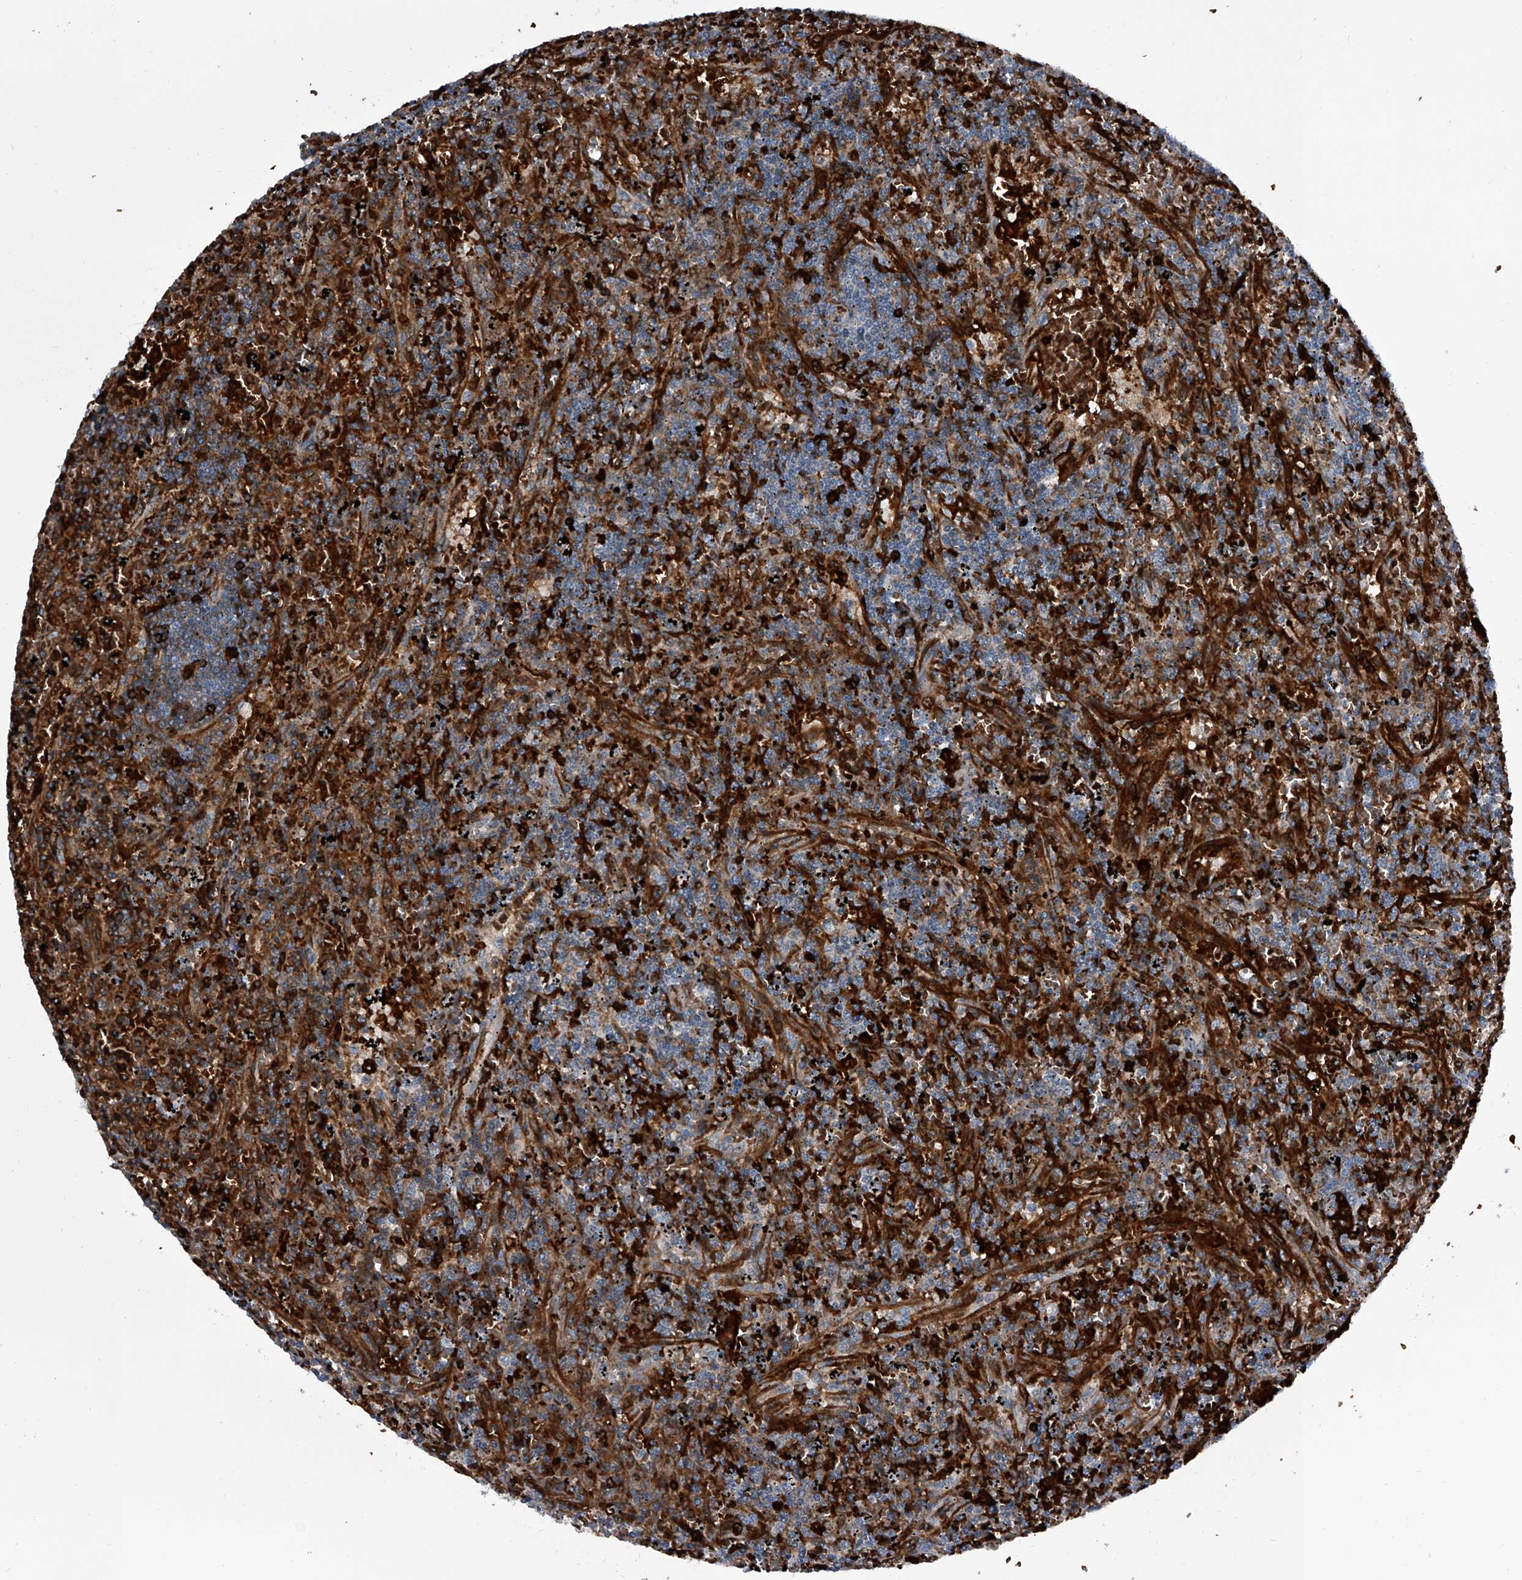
{"staining": {"intensity": "moderate", "quantity": "<25%", "location": "cytoplasmic/membranous"}, "tissue": "lymphoma", "cell_type": "Tumor cells", "image_type": "cancer", "snomed": [{"axis": "morphology", "description": "Malignant lymphoma, non-Hodgkin's type, Low grade"}, {"axis": "topography", "description": "Spleen"}], "caption": "Malignant lymphoma, non-Hodgkin's type (low-grade) stained with DAB immunohistochemistry (IHC) shows low levels of moderate cytoplasmic/membranous expression in about <25% of tumor cells.", "gene": "CEP85L", "patient": {"sex": "male", "age": 76}}